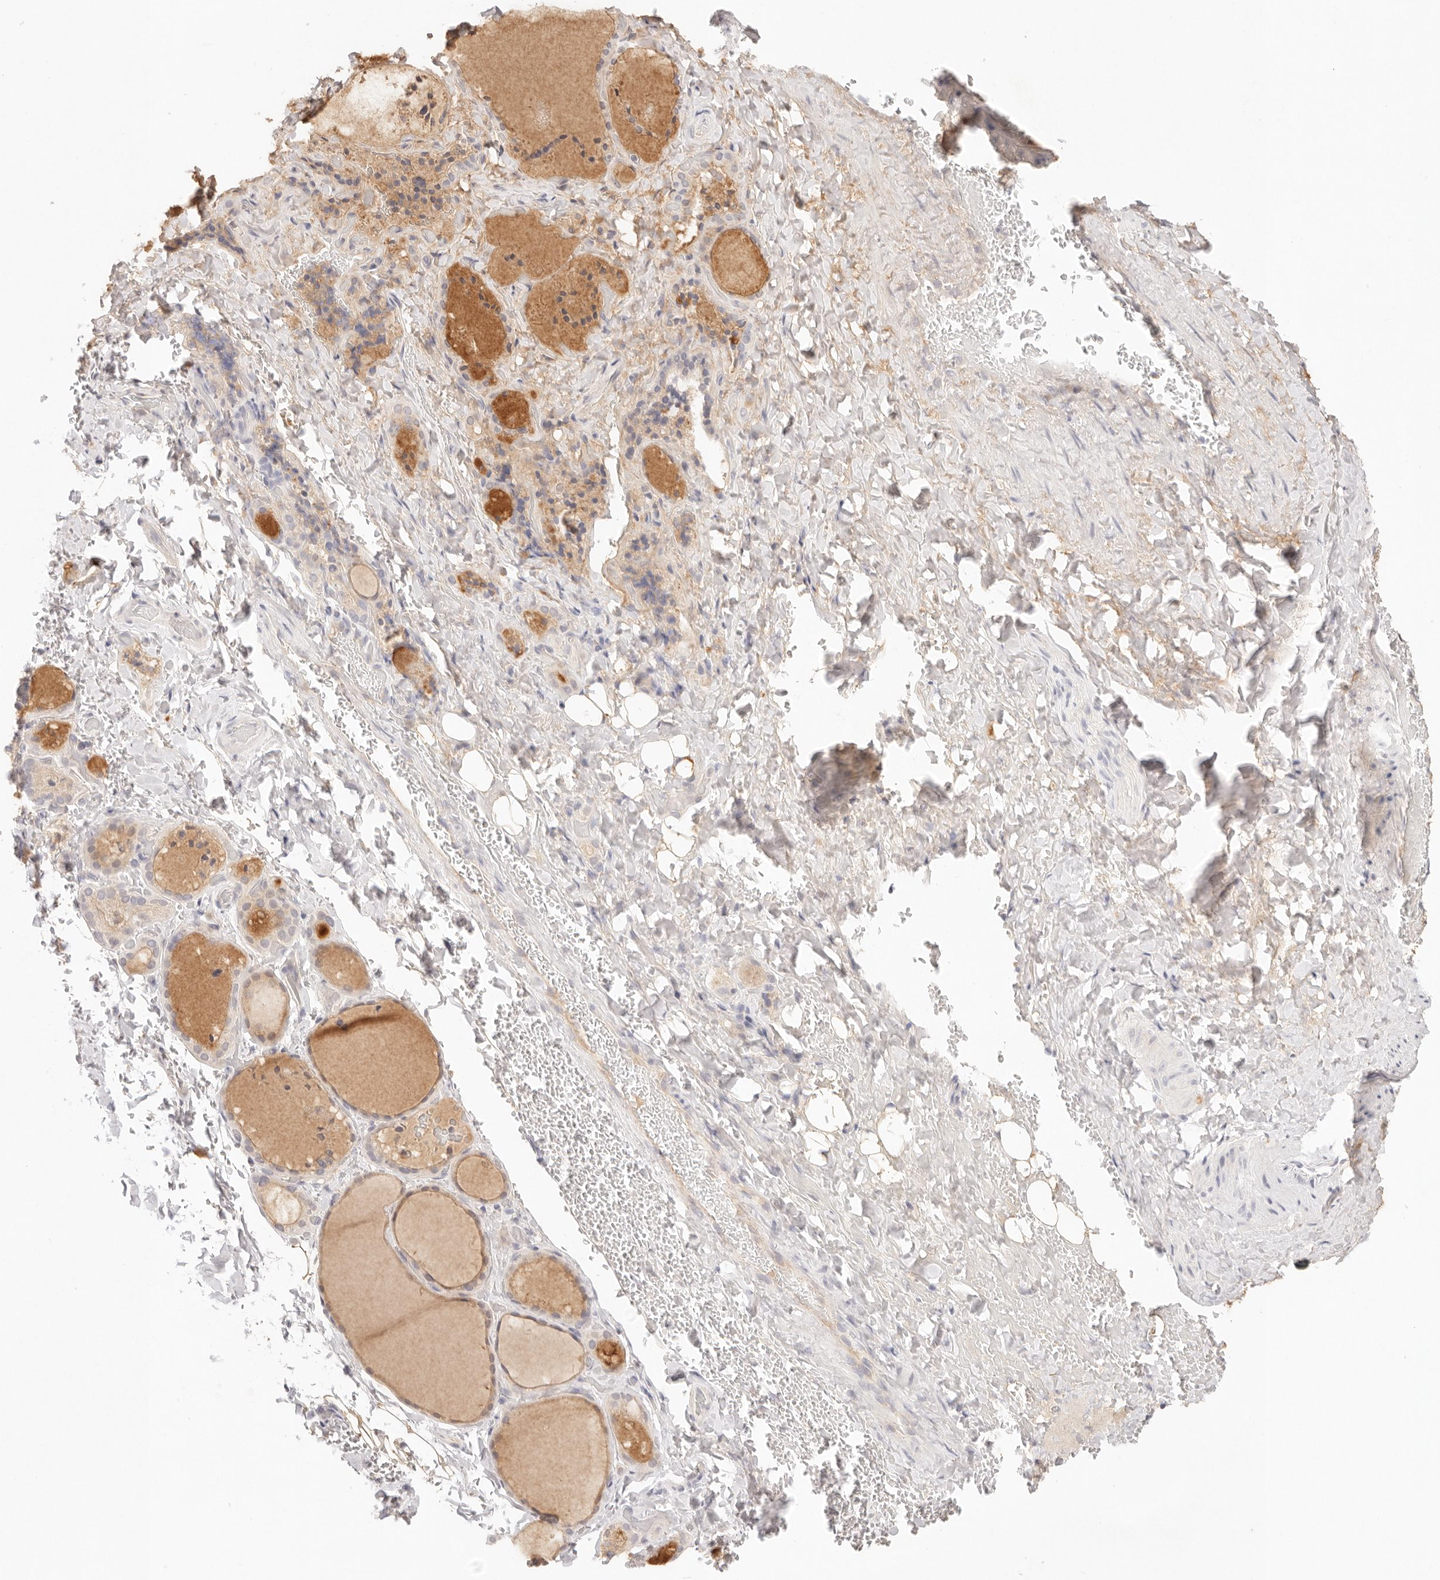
{"staining": {"intensity": "weak", "quantity": "25%-75%", "location": "cytoplasmic/membranous"}, "tissue": "thyroid gland", "cell_type": "Glandular cells", "image_type": "normal", "snomed": [{"axis": "morphology", "description": "Normal tissue, NOS"}, {"axis": "topography", "description": "Thyroid gland"}], "caption": "Protein staining demonstrates weak cytoplasmic/membranous positivity in approximately 25%-75% of glandular cells in unremarkable thyroid gland.", "gene": "SPHK1", "patient": {"sex": "female", "age": 44}}